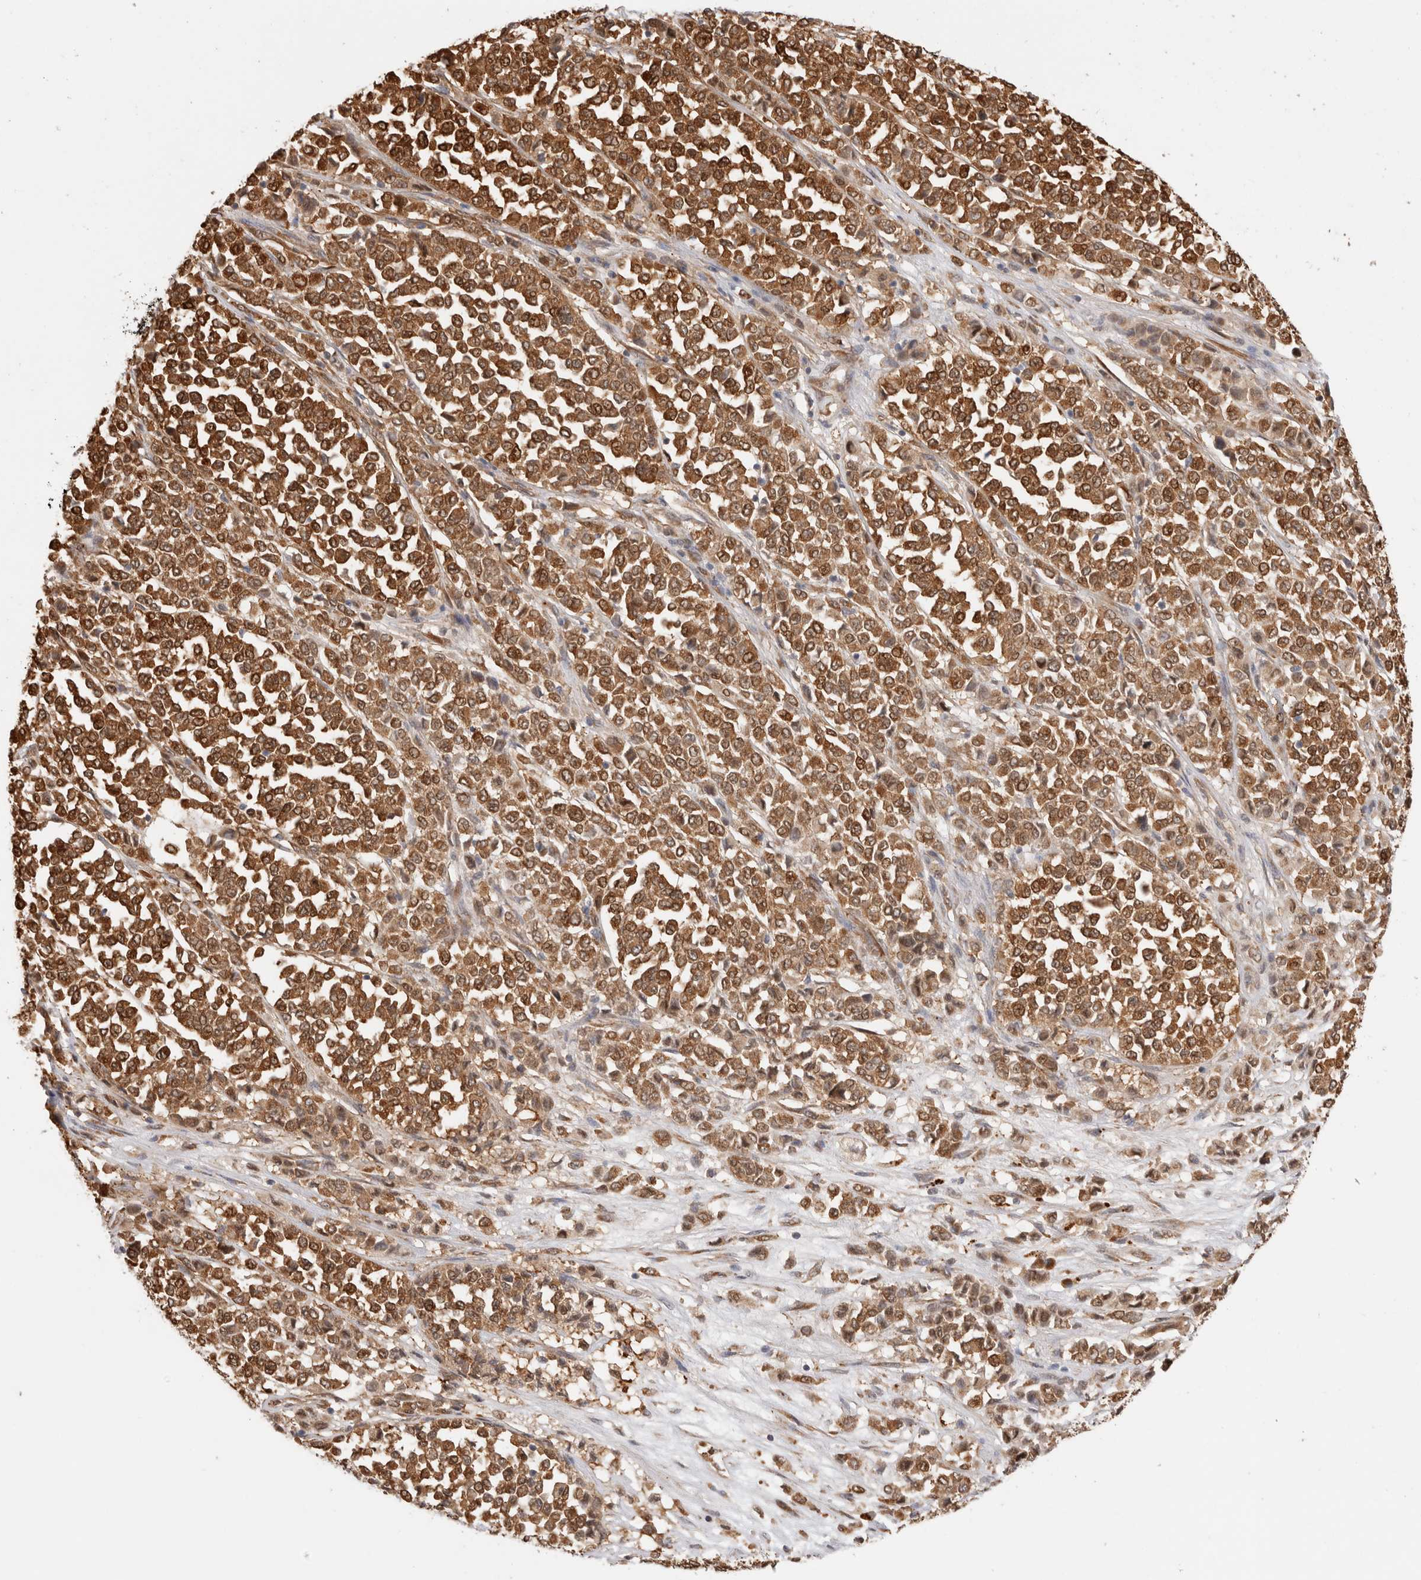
{"staining": {"intensity": "strong", "quantity": ">75%", "location": "cytoplasmic/membranous"}, "tissue": "melanoma", "cell_type": "Tumor cells", "image_type": "cancer", "snomed": [{"axis": "morphology", "description": "Malignant melanoma, Metastatic site"}, {"axis": "topography", "description": "Pancreas"}], "caption": "Tumor cells show high levels of strong cytoplasmic/membranous staining in approximately >75% of cells in human malignant melanoma (metastatic site). (DAB (3,3'-diaminobenzidine) = brown stain, brightfield microscopy at high magnification).", "gene": "ACTL9", "patient": {"sex": "female", "age": 30}}